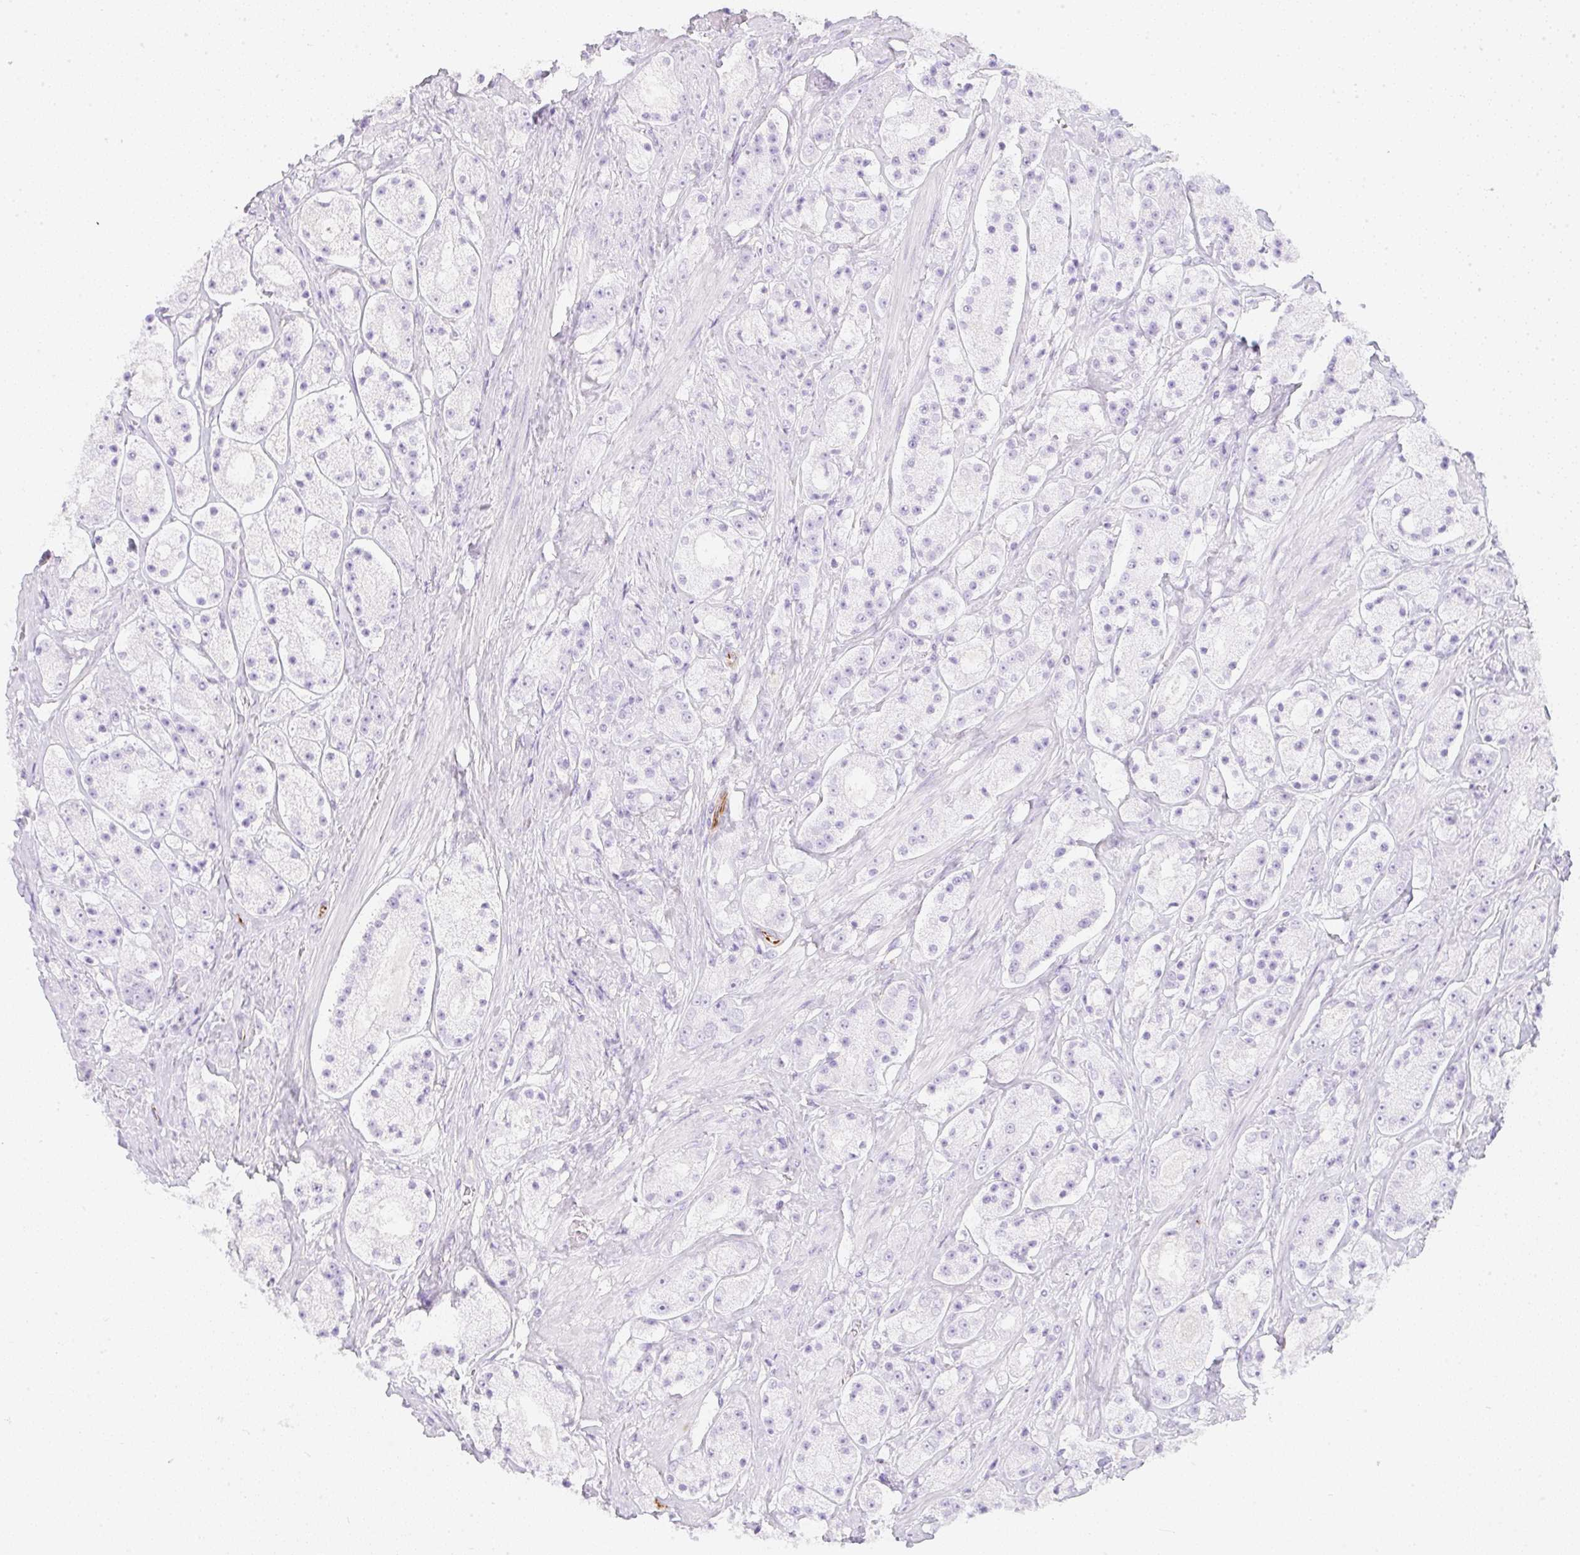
{"staining": {"intensity": "negative", "quantity": "none", "location": "none"}, "tissue": "prostate cancer", "cell_type": "Tumor cells", "image_type": "cancer", "snomed": [{"axis": "morphology", "description": "Adenocarcinoma, High grade"}, {"axis": "topography", "description": "Prostate"}], "caption": "This histopathology image is of prostate high-grade adenocarcinoma stained with IHC to label a protein in brown with the nuclei are counter-stained blue. There is no expression in tumor cells.", "gene": "ZNF689", "patient": {"sex": "male", "age": 67}}